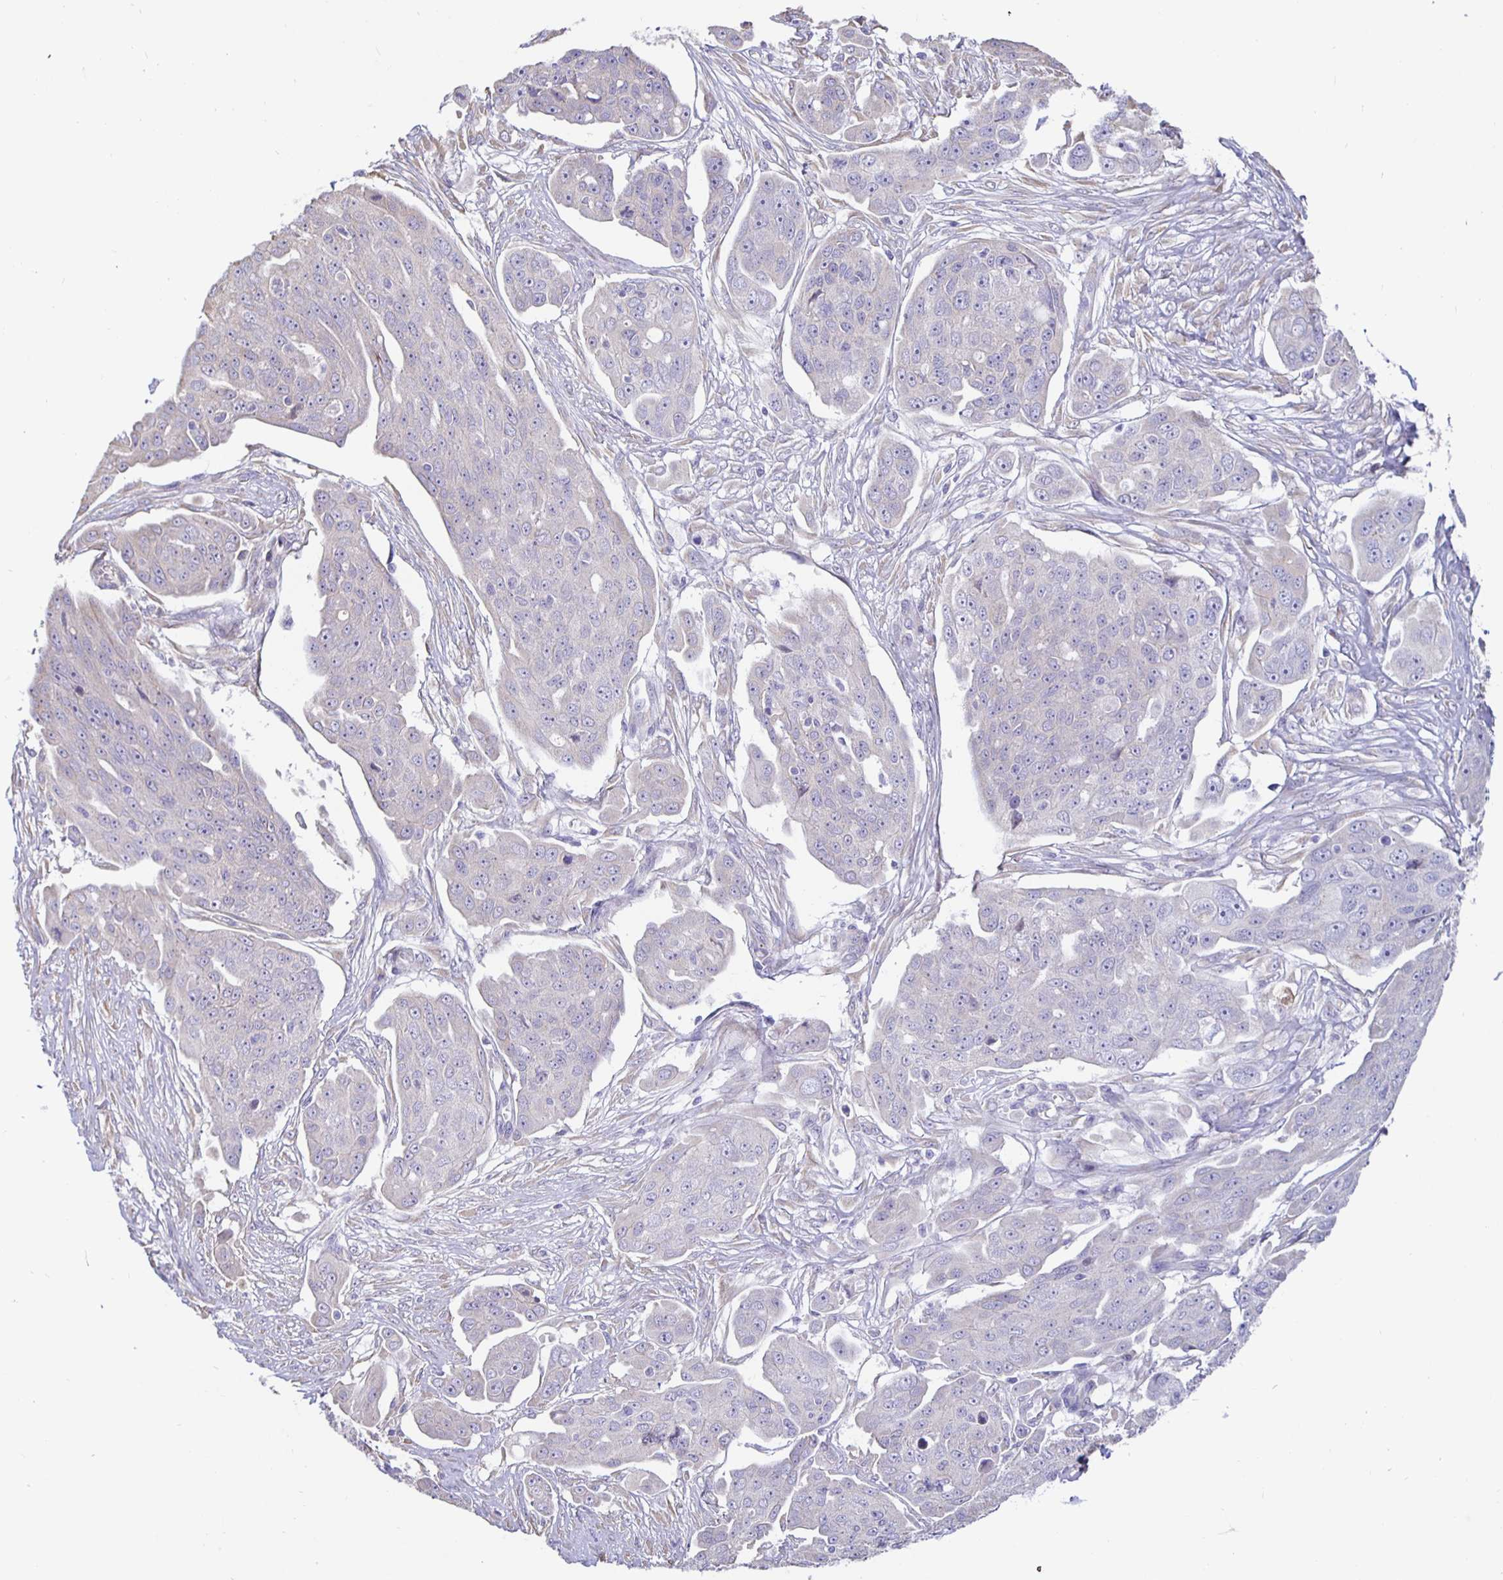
{"staining": {"intensity": "negative", "quantity": "none", "location": "none"}, "tissue": "ovarian cancer", "cell_type": "Tumor cells", "image_type": "cancer", "snomed": [{"axis": "morphology", "description": "Carcinoma, endometroid"}, {"axis": "topography", "description": "Ovary"}], "caption": "Immunohistochemistry image of human ovarian cancer (endometroid carcinoma) stained for a protein (brown), which demonstrates no expression in tumor cells.", "gene": "DNAI2", "patient": {"sex": "female", "age": 70}}